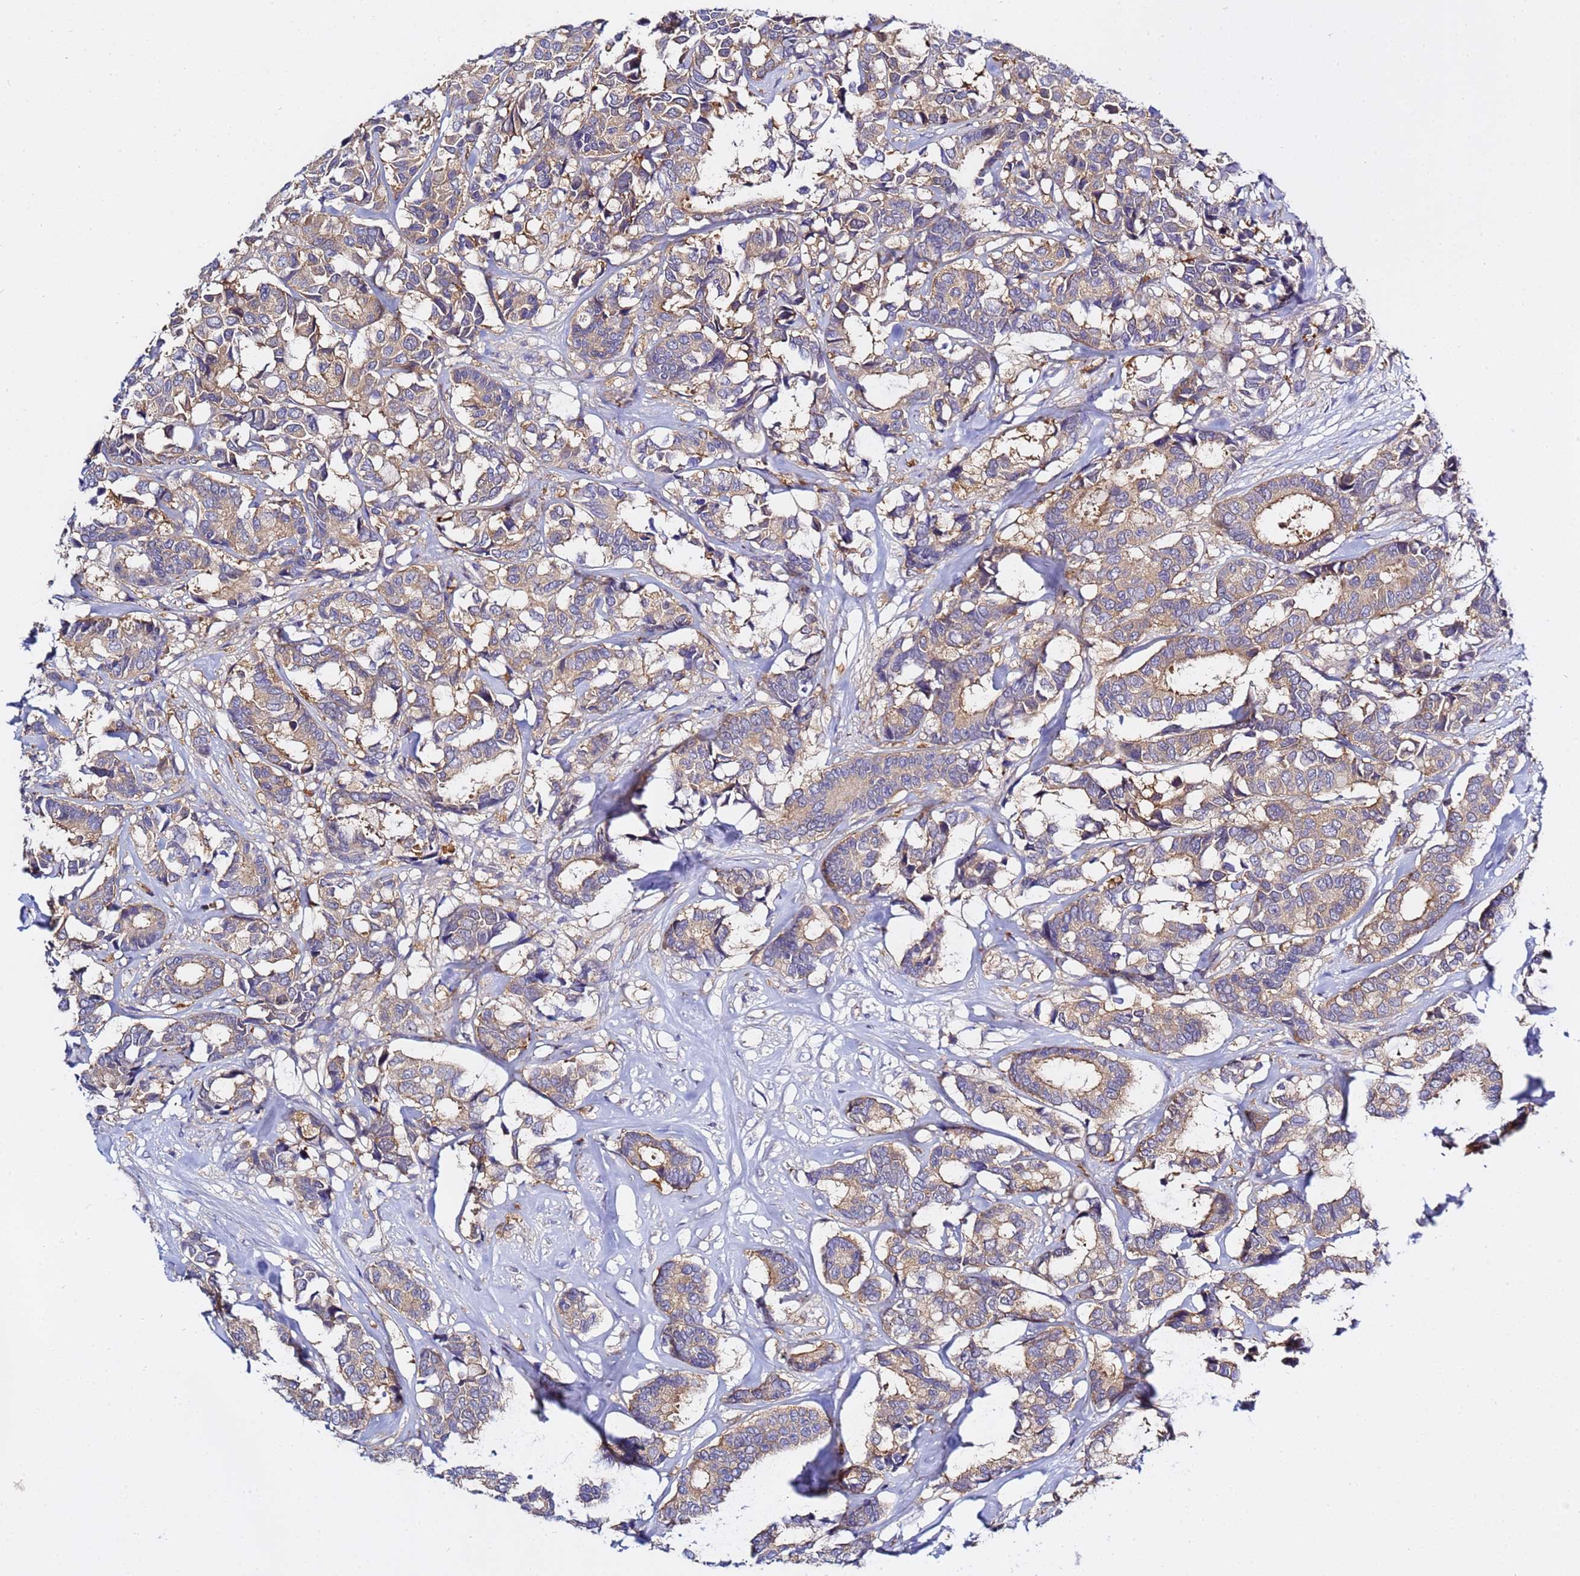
{"staining": {"intensity": "weak", "quantity": ">75%", "location": "cytoplasmic/membranous"}, "tissue": "breast cancer", "cell_type": "Tumor cells", "image_type": "cancer", "snomed": [{"axis": "morphology", "description": "Normal tissue, NOS"}, {"axis": "morphology", "description": "Duct carcinoma"}, {"axis": "topography", "description": "Breast"}], "caption": "Breast cancer was stained to show a protein in brown. There is low levels of weak cytoplasmic/membranous positivity in approximately >75% of tumor cells. (Brightfield microscopy of DAB IHC at high magnification).", "gene": "LENG1", "patient": {"sex": "female", "age": 87}}